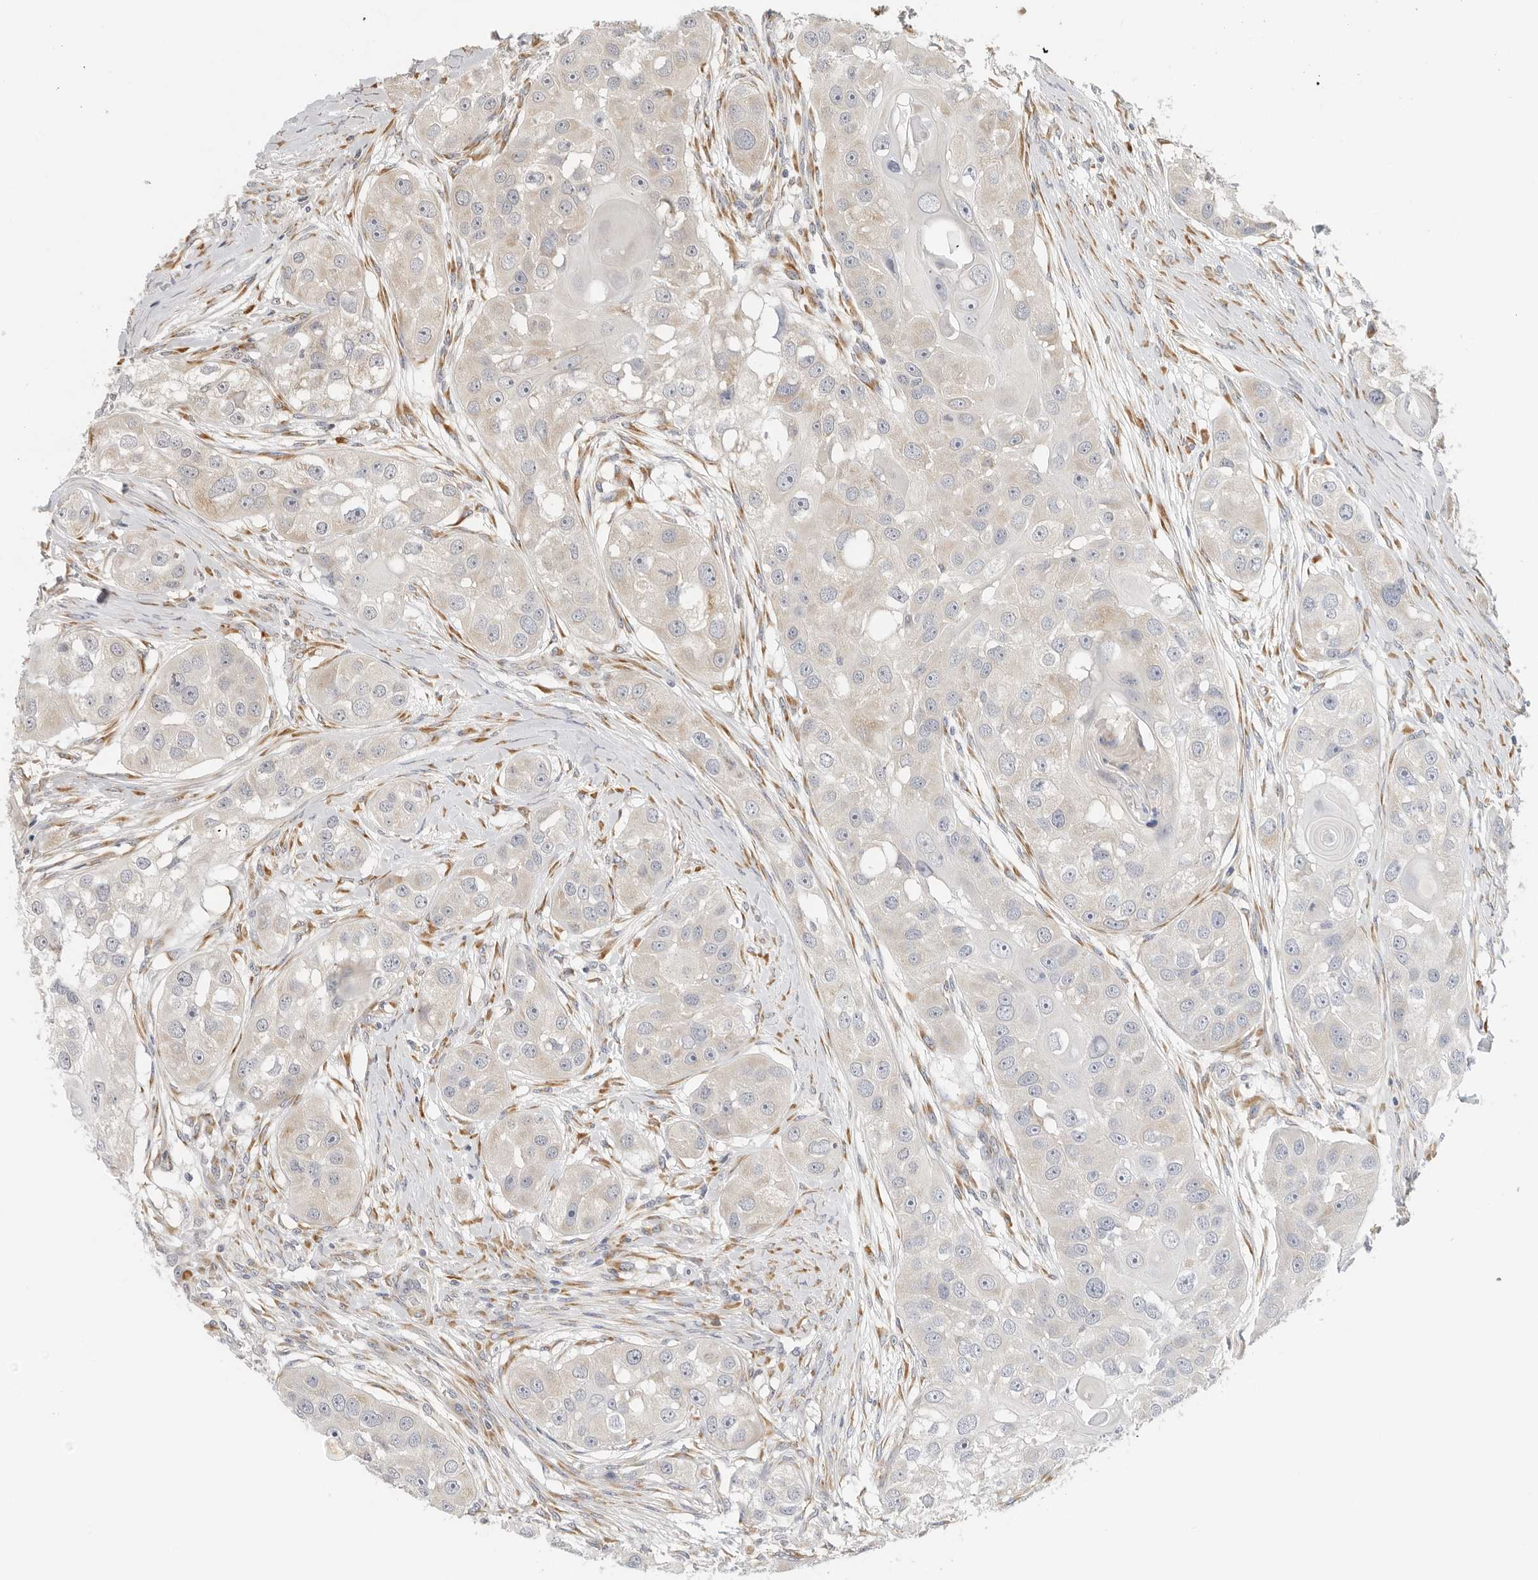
{"staining": {"intensity": "negative", "quantity": "none", "location": "none"}, "tissue": "head and neck cancer", "cell_type": "Tumor cells", "image_type": "cancer", "snomed": [{"axis": "morphology", "description": "Normal tissue, NOS"}, {"axis": "morphology", "description": "Squamous cell carcinoma, NOS"}, {"axis": "topography", "description": "Skeletal muscle"}, {"axis": "topography", "description": "Head-Neck"}], "caption": "DAB immunohistochemical staining of head and neck cancer reveals no significant expression in tumor cells.", "gene": "EDN2", "patient": {"sex": "male", "age": 51}}